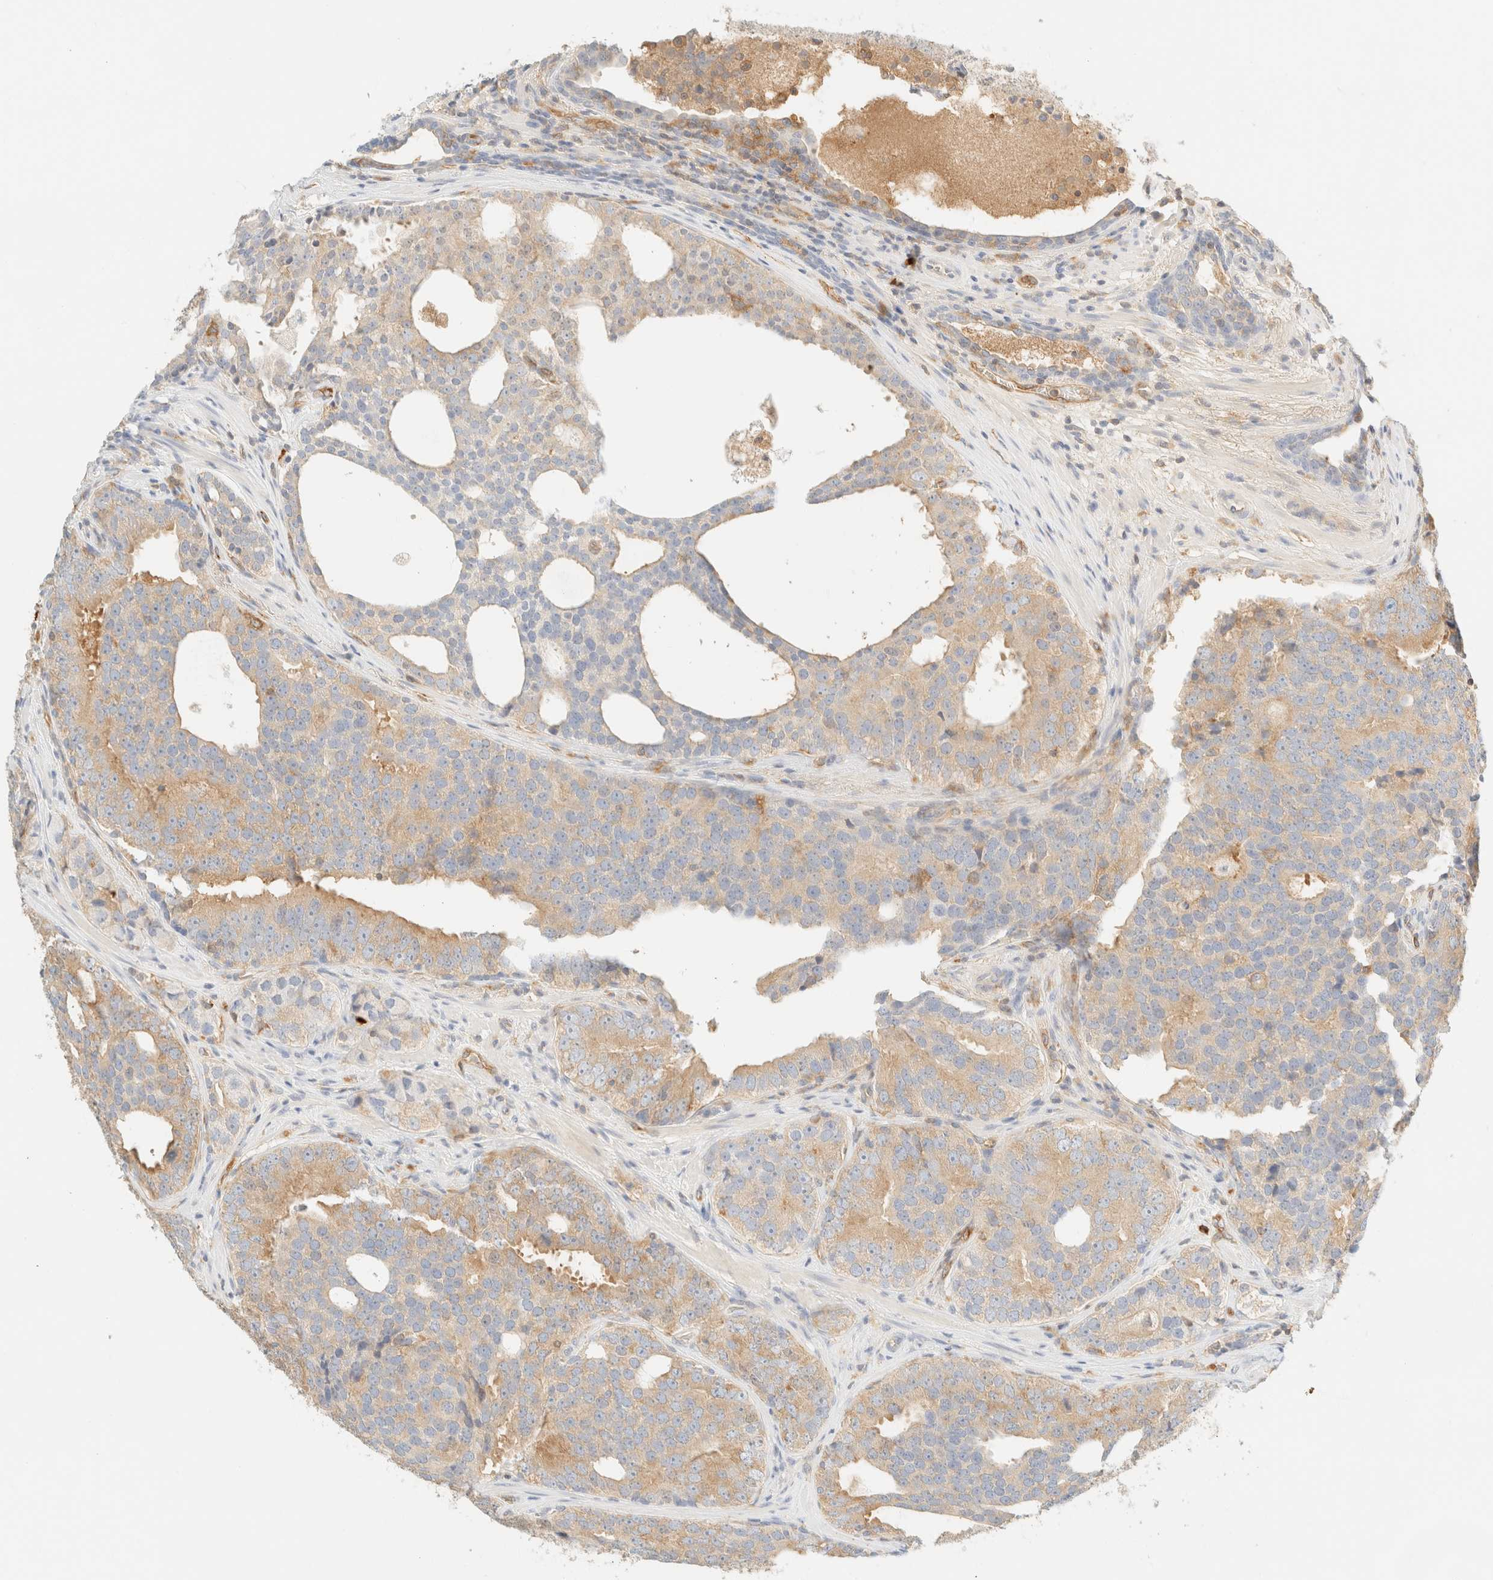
{"staining": {"intensity": "weak", "quantity": ">75%", "location": "cytoplasmic/membranous"}, "tissue": "prostate cancer", "cell_type": "Tumor cells", "image_type": "cancer", "snomed": [{"axis": "morphology", "description": "Adenocarcinoma, High grade"}, {"axis": "topography", "description": "Prostate"}], "caption": "Prostate cancer stained with DAB (3,3'-diaminobenzidine) immunohistochemistry shows low levels of weak cytoplasmic/membranous positivity in approximately >75% of tumor cells. Nuclei are stained in blue.", "gene": "FHOD1", "patient": {"sex": "male", "age": 56}}